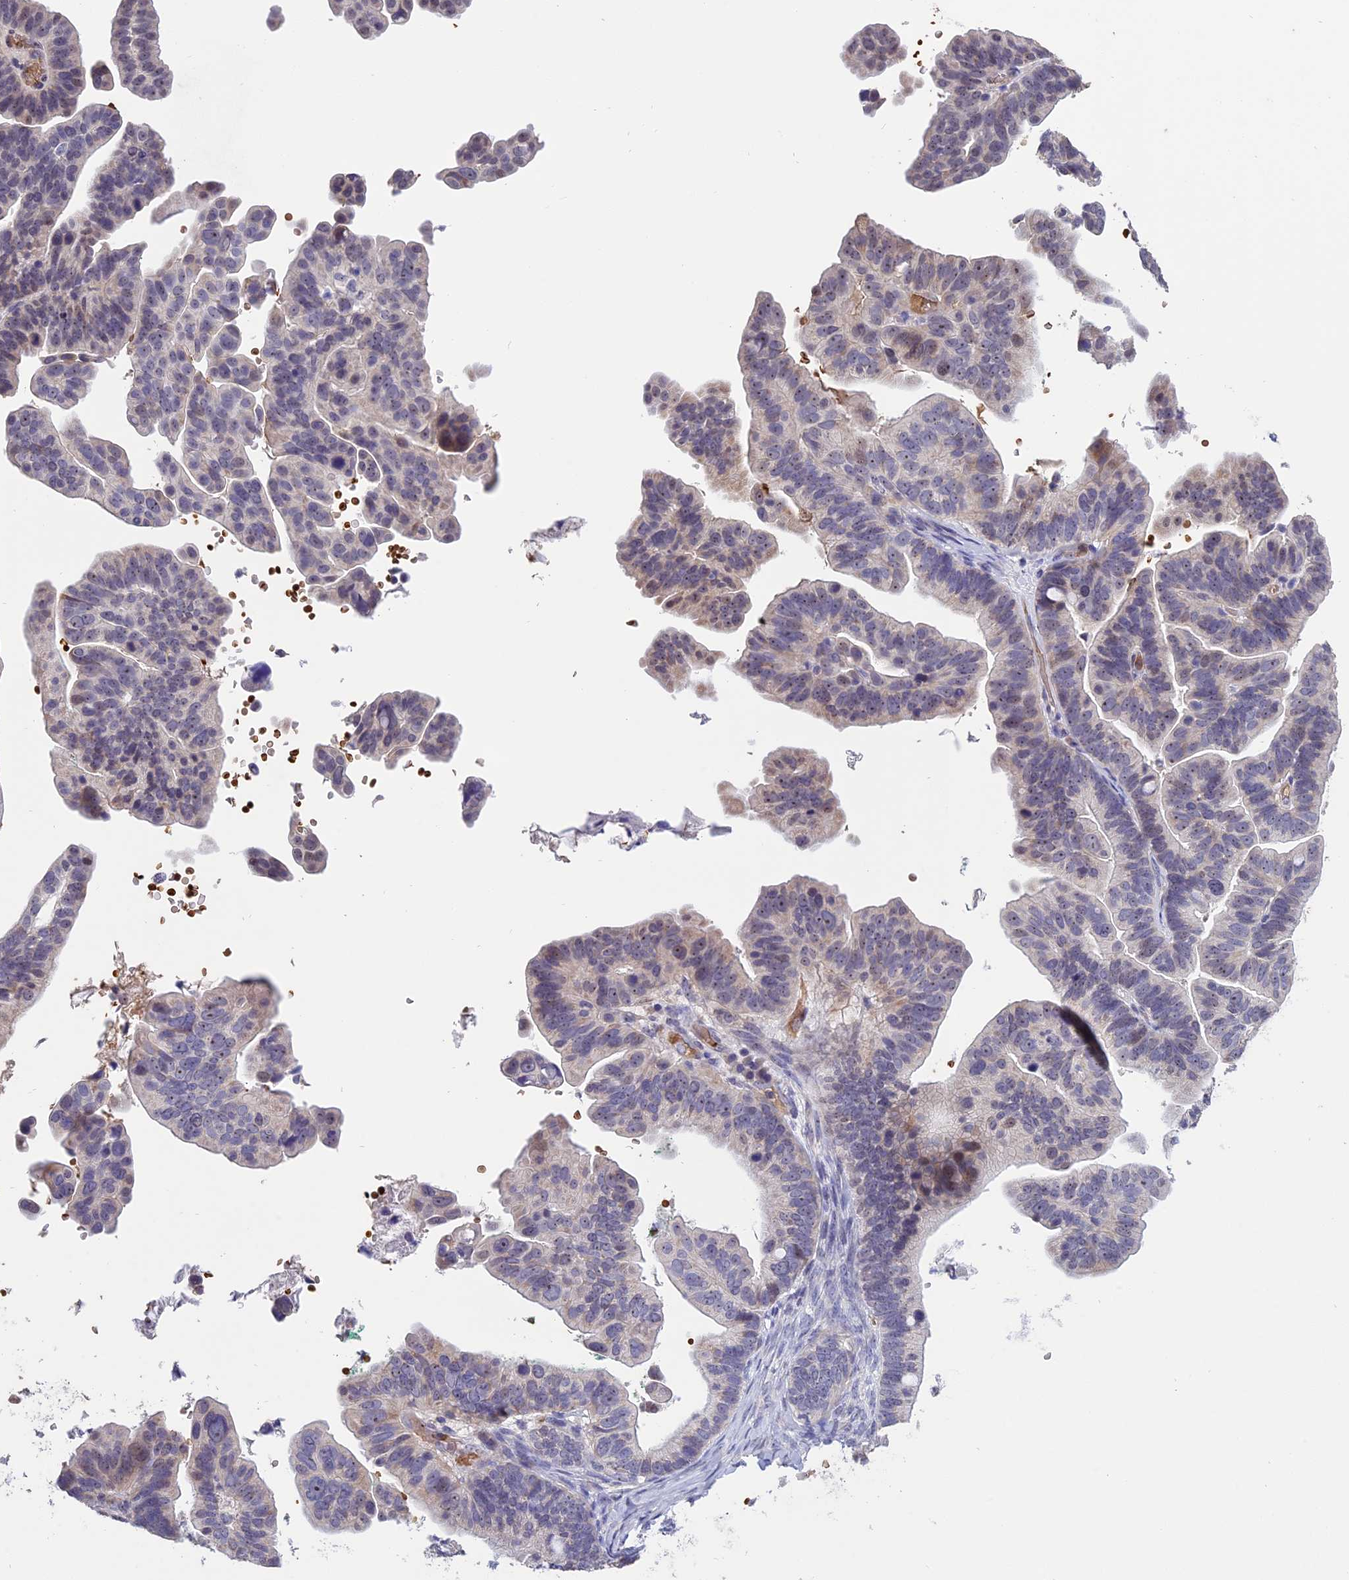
{"staining": {"intensity": "moderate", "quantity": "<25%", "location": "nuclear"}, "tissue": "ovarian cancer", "cell_type": "Tumor cells", "image_type": "cancer", "snomed": [{"axis": "morphology", "description": "Cystadenocarcinoma, serous, NOS"}, {"axis": "topography", "description": "Ovary"}], "caption": "Human serous cystadenocarcinoma (ovarian) stained for a protein (brown) demonstrates moderate nuclear positive expression in about <25% of tumor cells.", "gene": "KNOP1", "patient": {"sex": "female", "age": 56}}